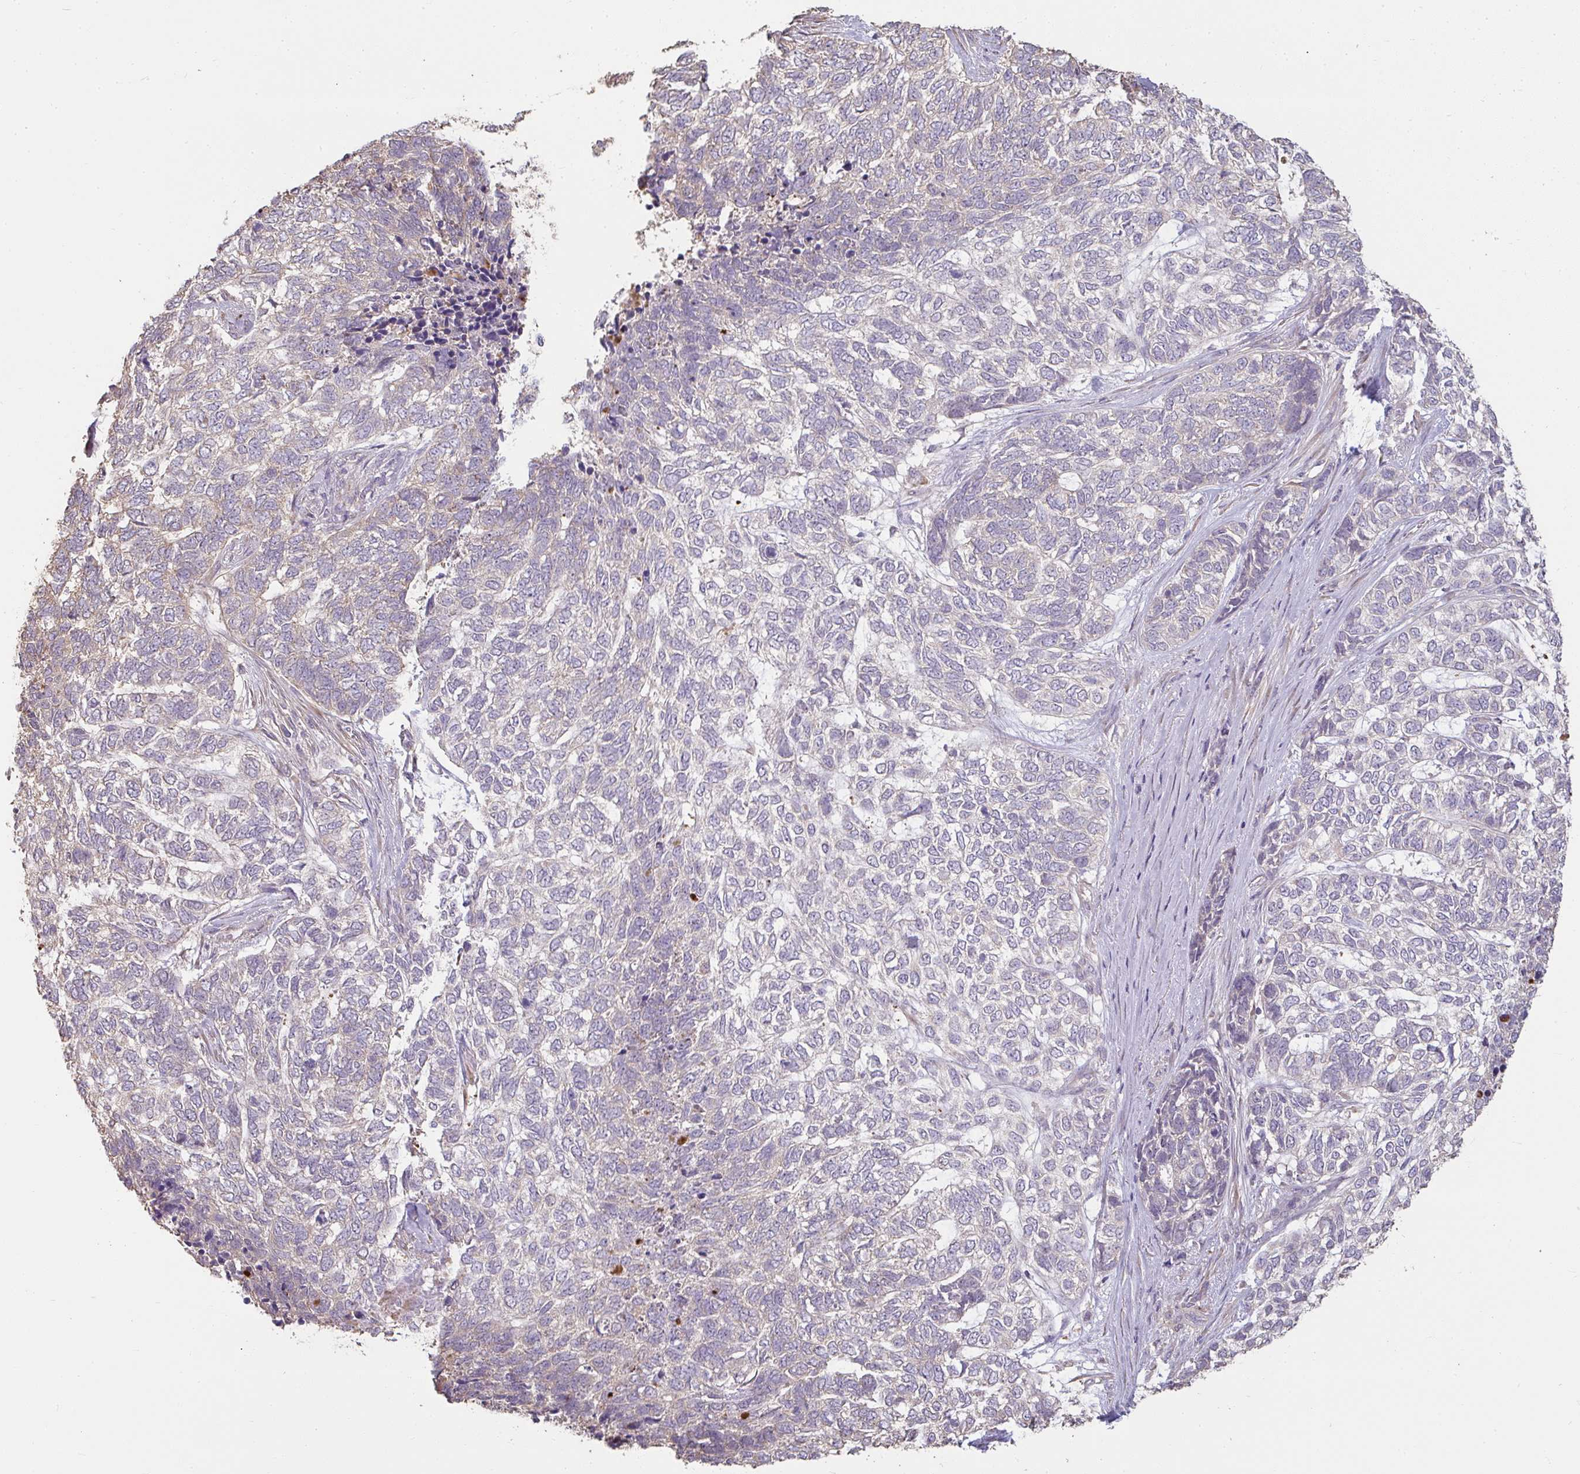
{"staining": {"intensity": "negative", "quantity": "none", "location": "none"}, "tissue": "skin cancer", "cell_type": "Tumor cells", "image_type": "cancer", "snomed": [{"axis": "morphology", "description": "Basal cell carcinoma"}, {"axis": "topography", "description": "Skin"}], "caption": "Immunohistochemistry (IHC) micrograph of human skin basal cell carcinoma stained for a protein (brown), which exhibits no staining in tumor cells. (DAB immunohistochemistry (IHC) with hematoxylin counter stain).", "gene": "BRINP3", "patient": {"sex": "female", "age": 65}}